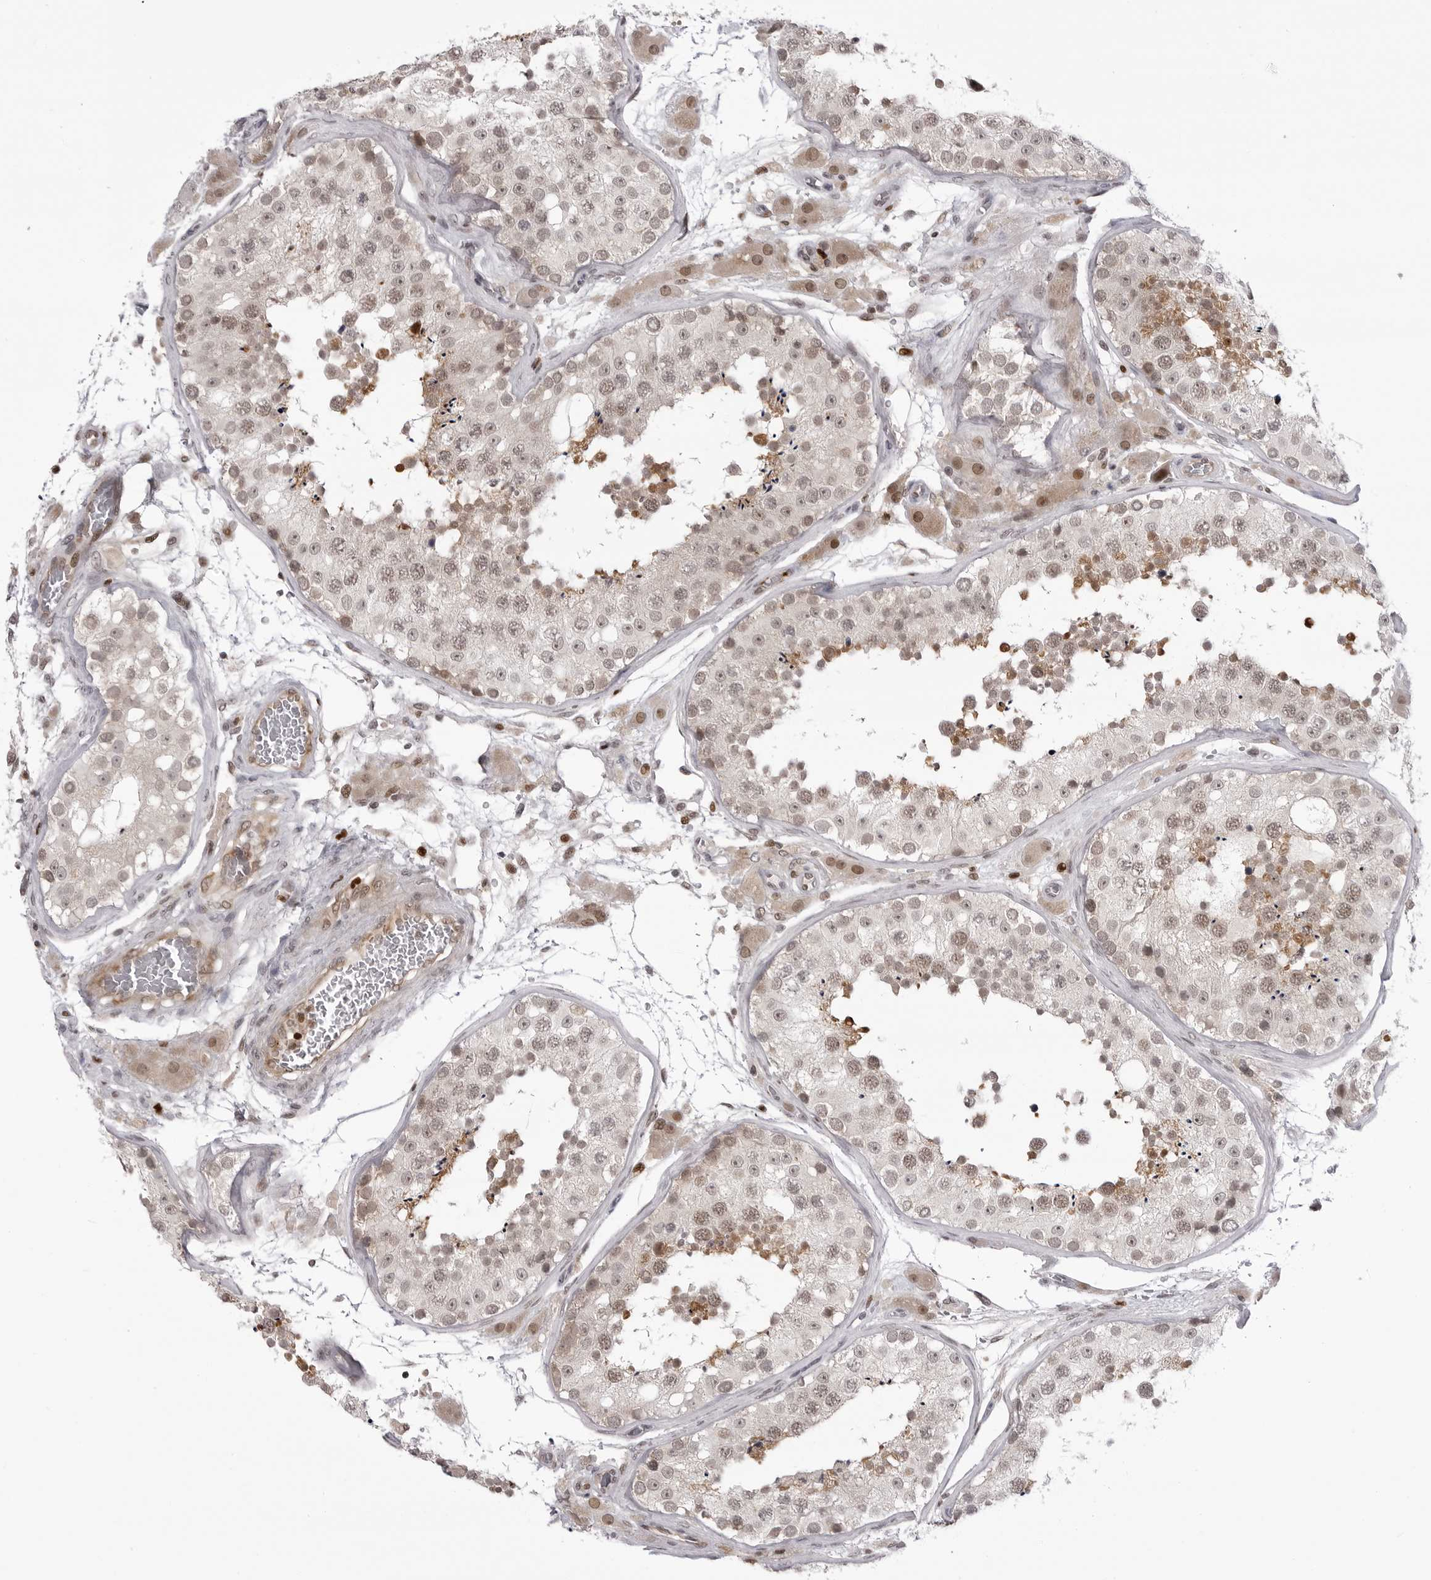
{"staining": {"intensity": "moderate", "quantity": "25%-75%", "location": "nuclear"}, "tissue": "testis", "cell_type": "Cells in seminiferous ducts", "image_type": "normal", "snomed": [{"axis": "morphology", "description": "Normal tissue, NOS"}, {"axis": "topography", "description": "Testis"}], "caption": "An image showing moderate nuclear expression in about 25%-75% of cells in seminiferous ducts in benign testis, as visualized by brown immunohistochemical staining.", "gene": "PTK2B", "patient": {"sex": "male", "age": 26}}